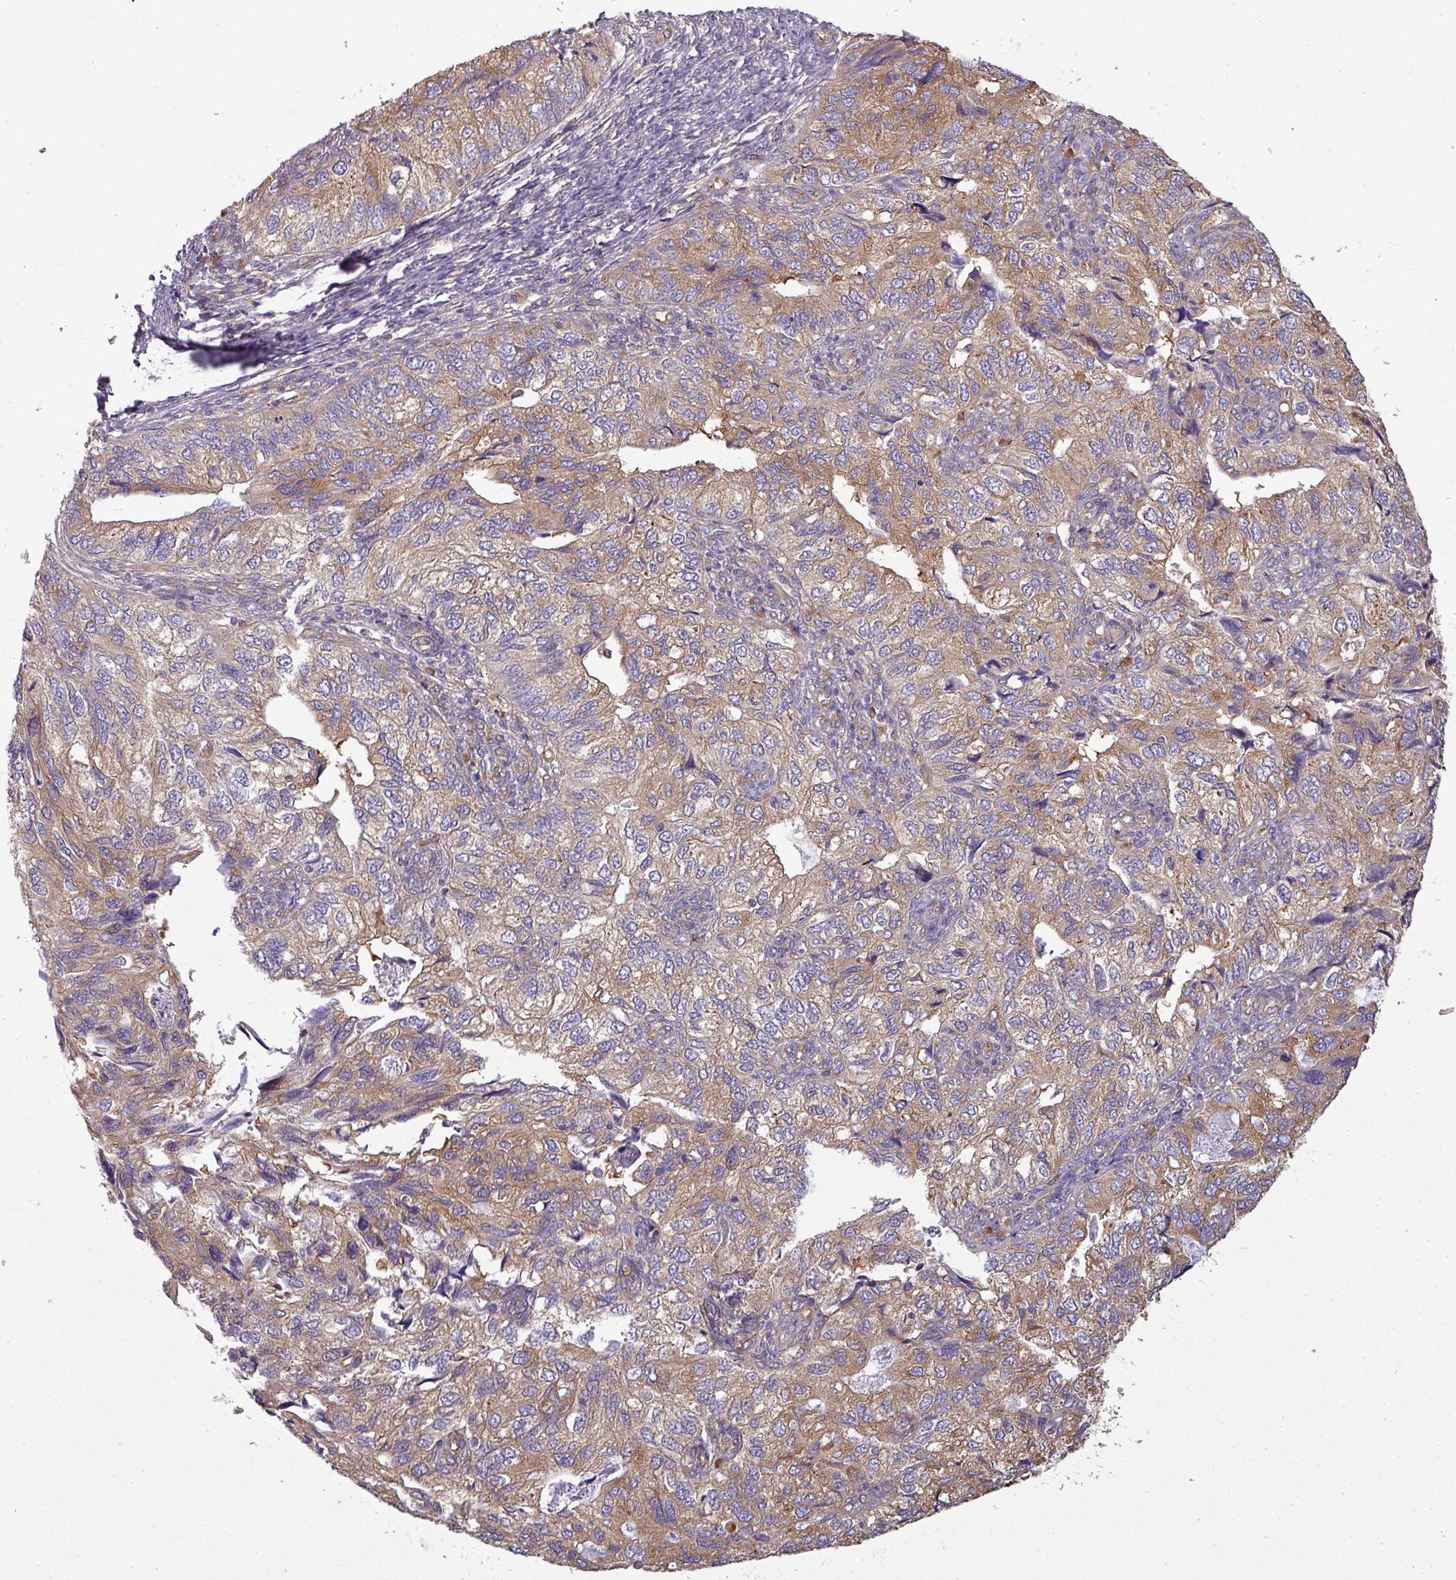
{"staining": {"intensity": "moderate", "quantity": ">75%", "location": "cytoplasmic/membranous"}, "tissue": "endometrial cancer", "cell_type": "Tumor cells", "image_type": "cancer", "snomed": [{"axis": "morphology", "description": "Carcinoma, NOS"}, {"axis": "topography", "description": "Uterus"}], "caption": "Tumor cells demonstrate medium levels of moderate cytoplasmic/membranous positivity in approximately >75% of cells in human endometrial carcinoma.", "gene": "DNAAF9", "patient": {"sex": "female", "age": 76}}